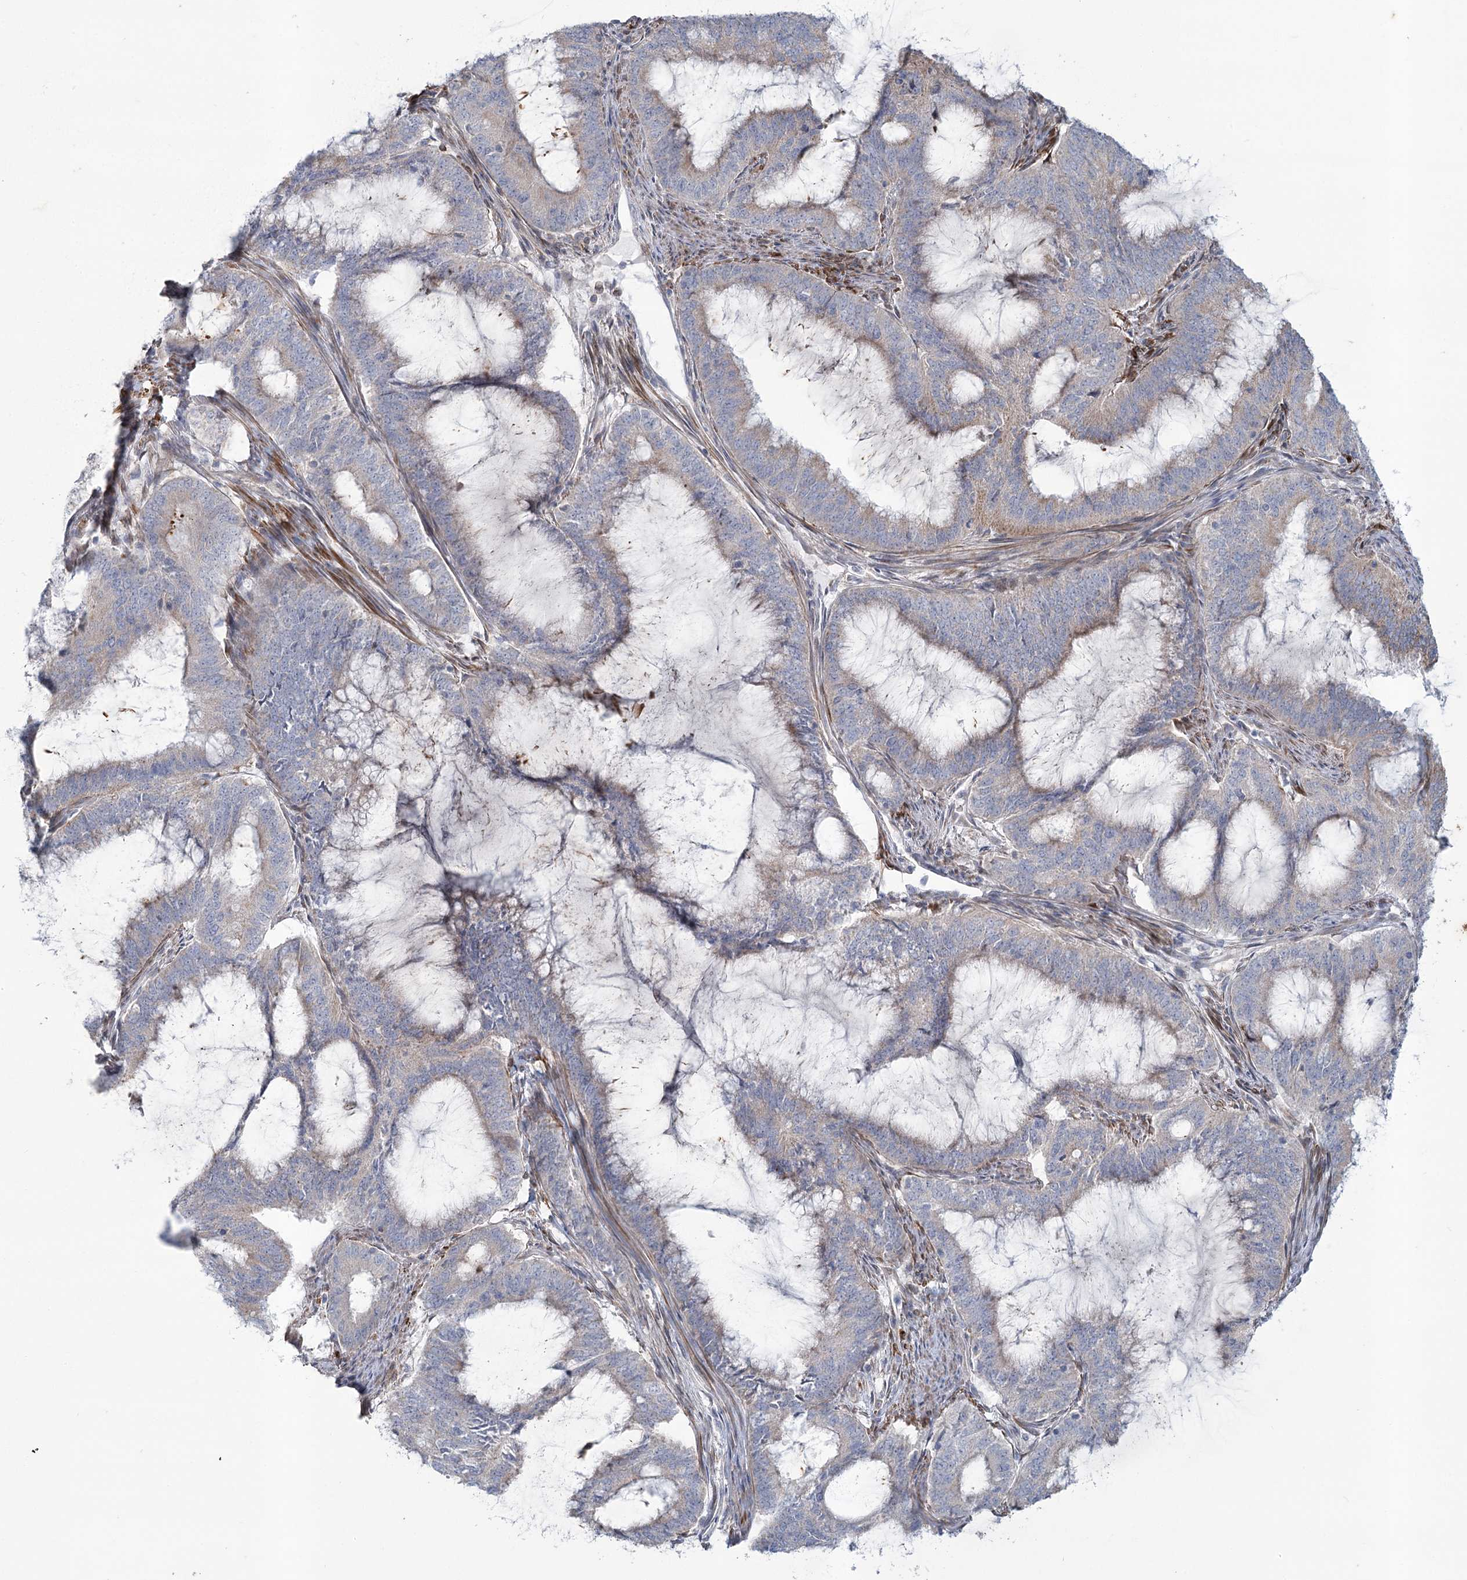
{"staining": {"intensity": "weak", "quantity": "<25%", "location": "cytoplasmic/membranous"}, "tissue": "endometrial cancer", "cell_type": "Tumor cells", "image_type": "cancer", "snomed": [{"axis": "morphology", "description": "Adenocarcinoma, NOS"}, {"axis": "topography", "description": "Endometrium"}], "caption": "Endometrial adenocarcinoma was stained to show a protein in brown. There is no significant staining in tumor cells.", "gene": "MTG1", "patient": {"sex": "female", "age": 51}}